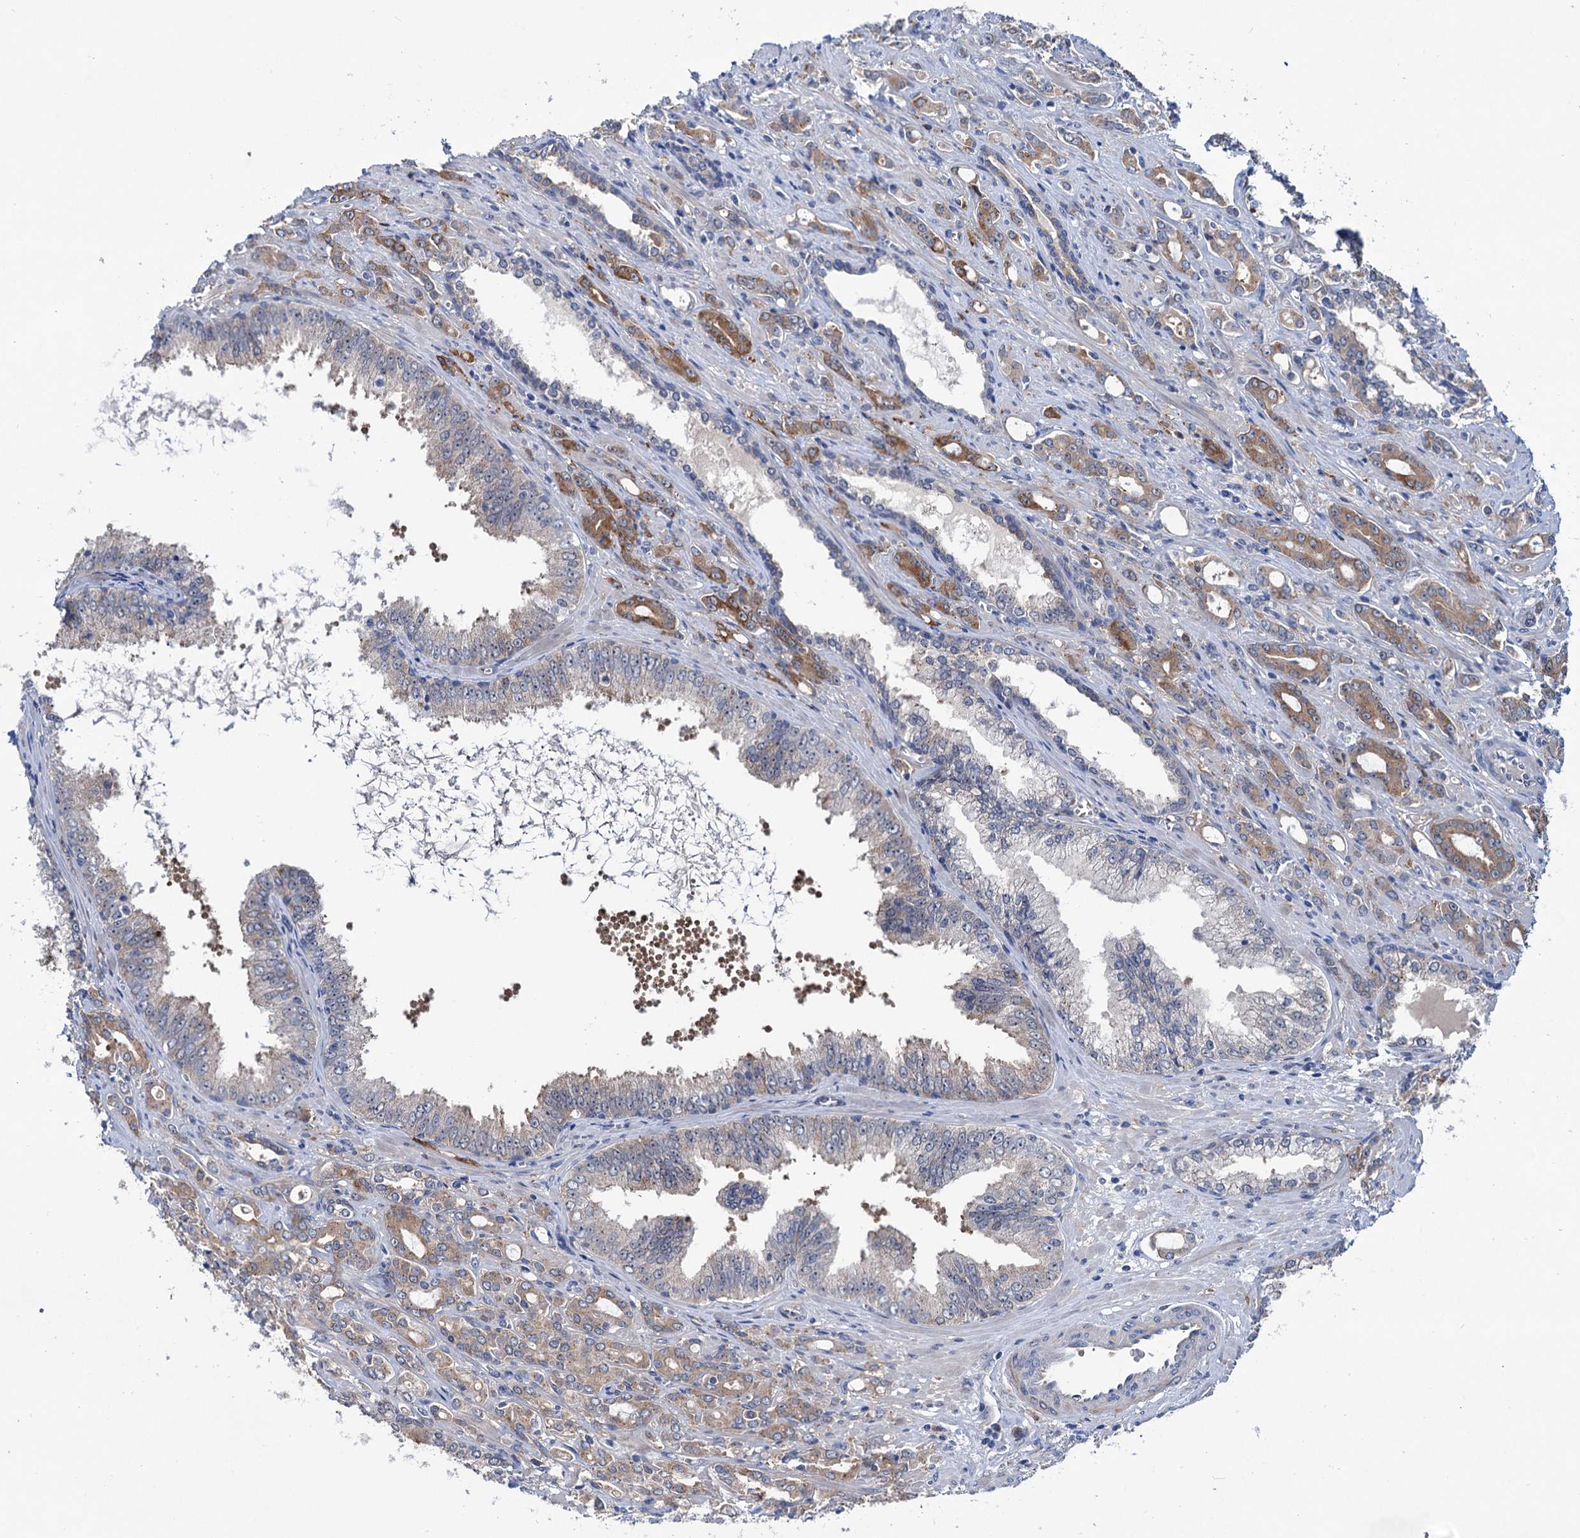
{"staining": {"intensity": "moderate", "quantity": "25%-75%", "location": "cytoplasmic/membranous"}, "tissue": "prostate cancer", "cell_type": "Tumor cells", "image_type": "cancer", "snomed": [{"axis": "morphology", "description": "Adenocarcinoma, High grade"}, {"axis": "topography", "description": "Prostate"}], "caption": "A medium amount of moderate cytoplasmic/membranous expression is identified in about 25%-75% of tumor cells in prostate cancer tissue. (Stains: DAB in brown, nuclei in blue, Microscopy: brightfield microscopy at high magnification).", "gene": "EYA4", "patient": {"sex": "male", "age": 72}}